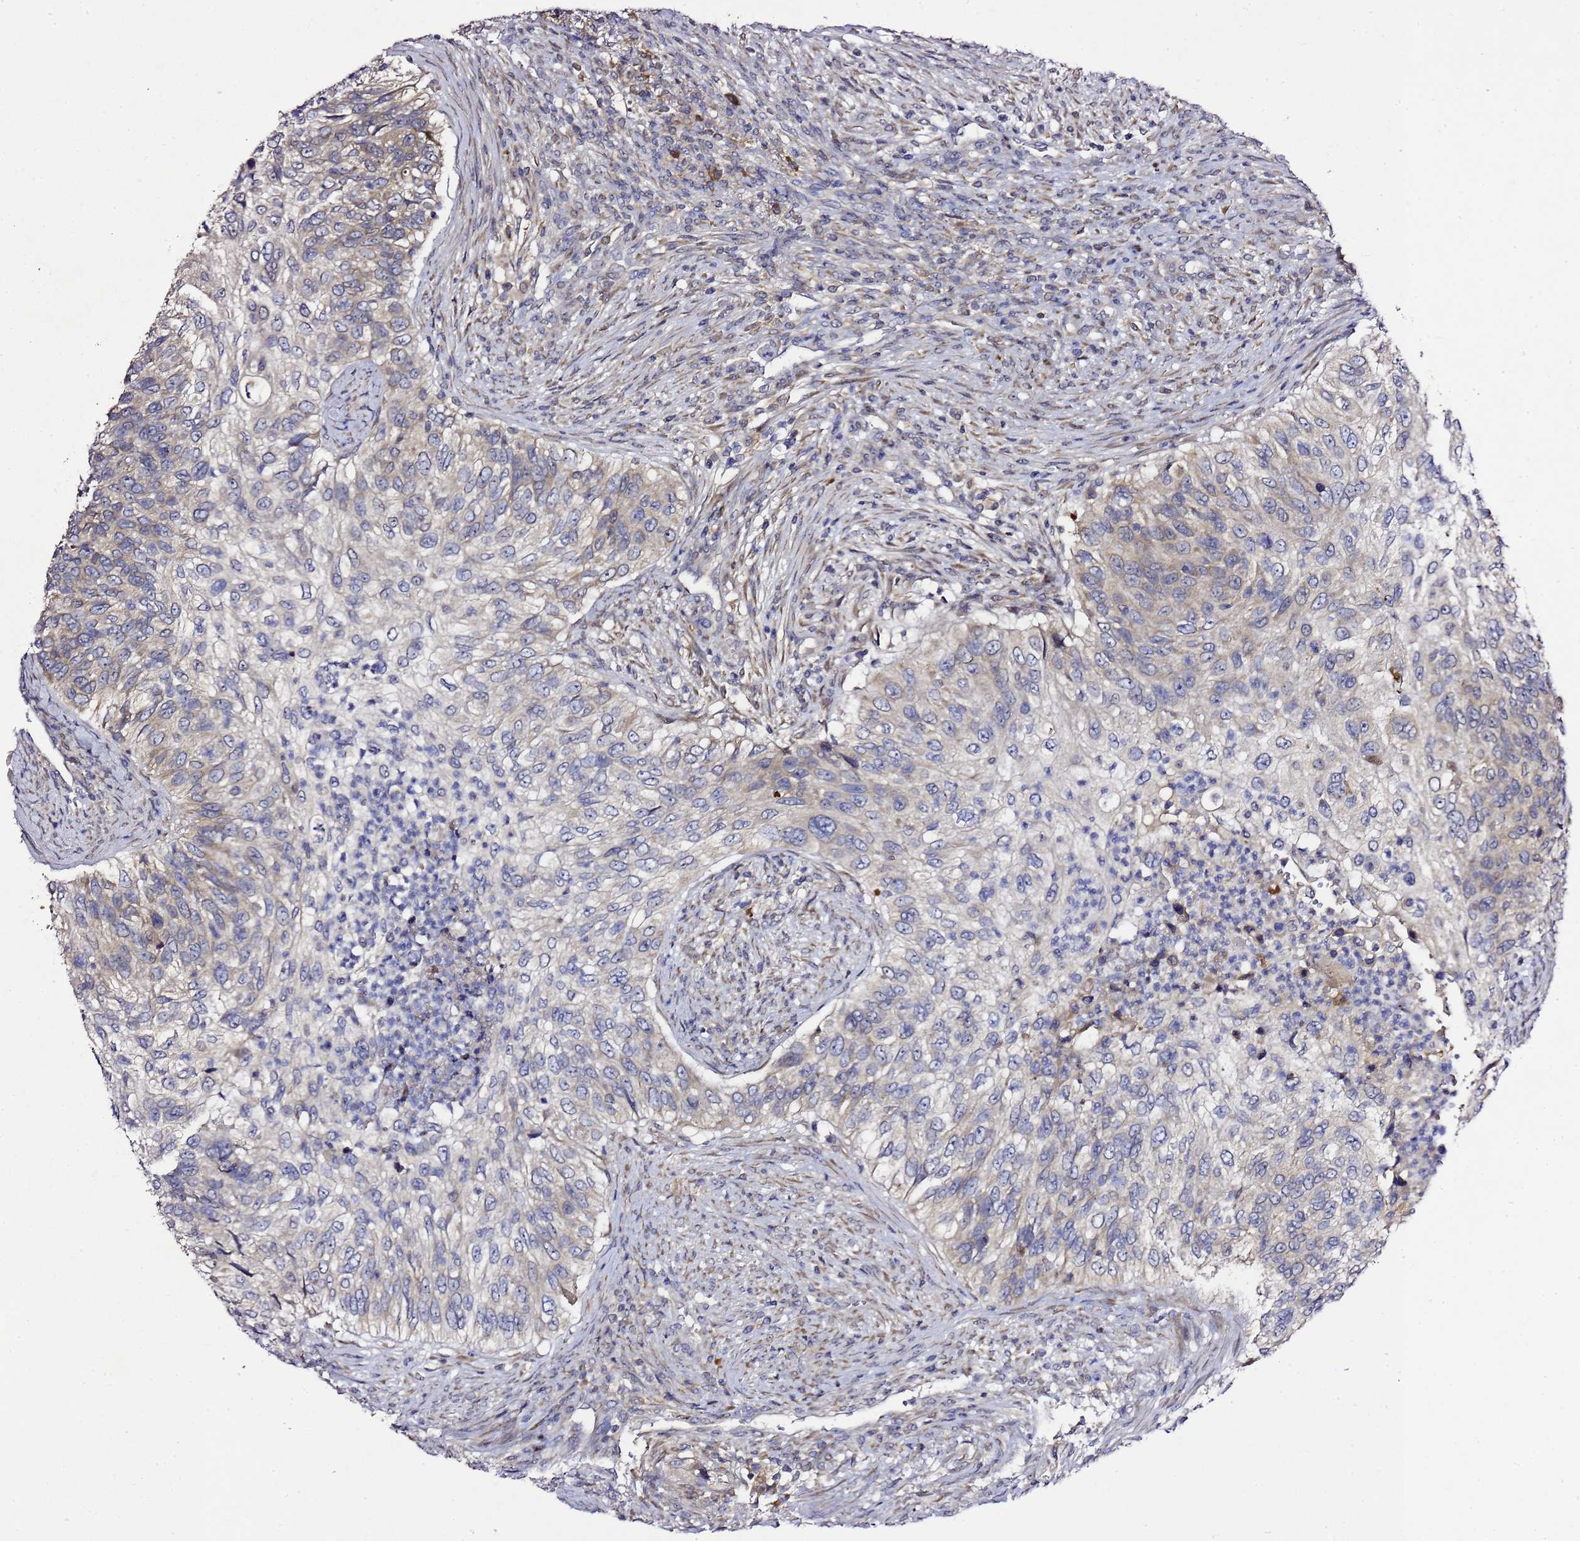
{"staining": {"intensity": "negative", "quantity": "none", "location": "none"}, "tissue": "urothelial cancer", "cell_type": "Tumor cells", "image_type": "cancer", "snomed": [{"axis": "morphology", "description": "Urothelial carcinoma, High grade"}, {"axis": "topography", "description": "Urinary bladder"}], "caption": "The micrograph exhibits no staining of tumor cells in urothelial carcinoma (high-grade).", "gene": "ALG3", "patient": {"sex": "female", "age": 60}}